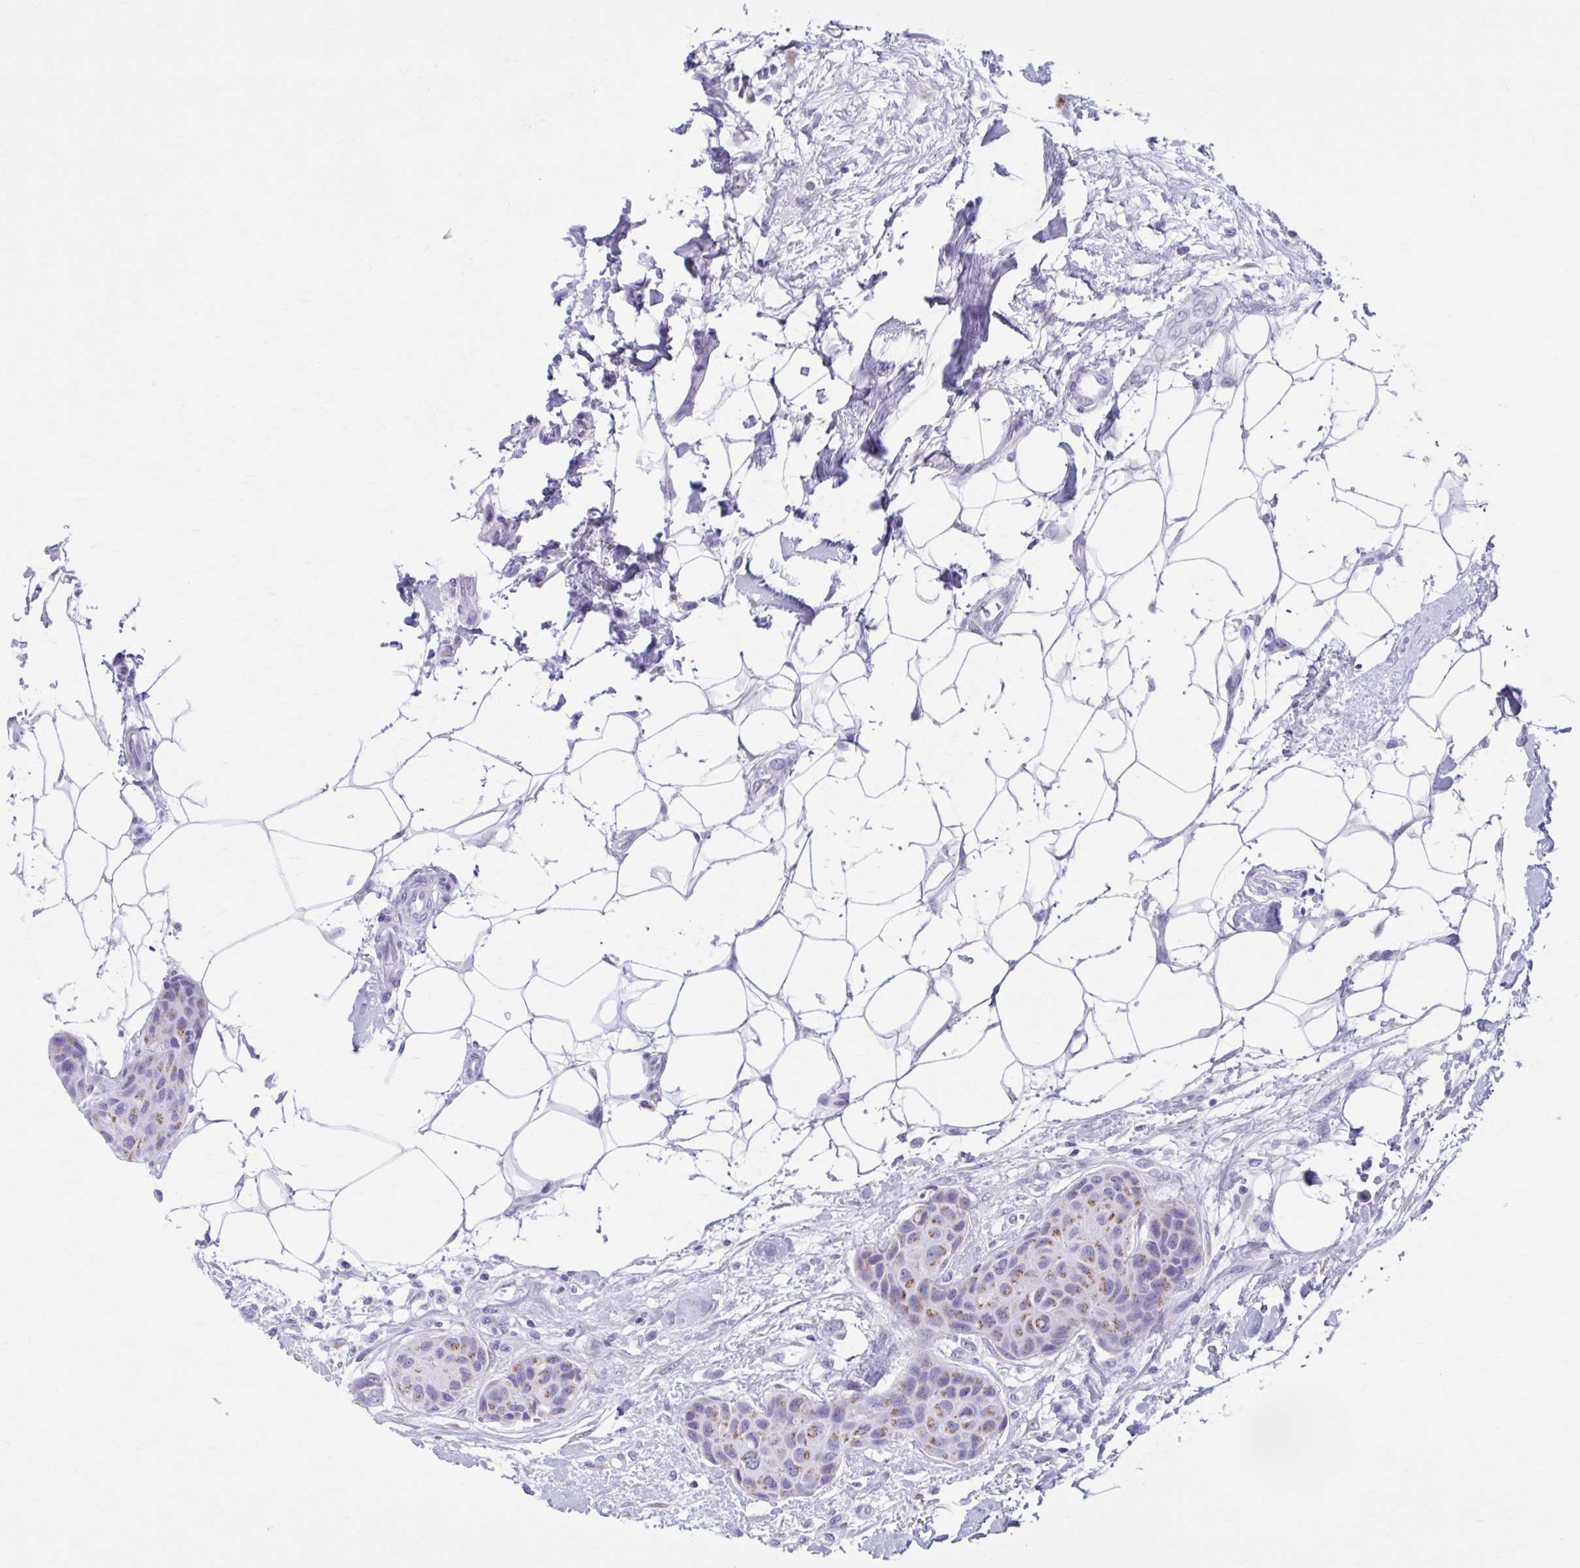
{"staining": {"intensity": "moderate", "quantity": ">75%", "location": "cytoplasmic/membranous"}, "tissue": "breast cancer", "cell_type": "Tumor cells", "image_type": "cancer", "snomed": [{"axis": "morphology", "description": "Duct carcinoma"}, {"axis": "topography", "description": "Breast"}, {"axis": "topography", "description": "Lymph node"}], "caption": "Breast cancer (infiltrating ductal carcinoma) stained with a brown dye demonstrates moderate cytoplasmic/membranous positive expression in approximately >75% of tumor cells.", "gene": "KCNE2", "patient": {"sex": "female", "age": 80}}